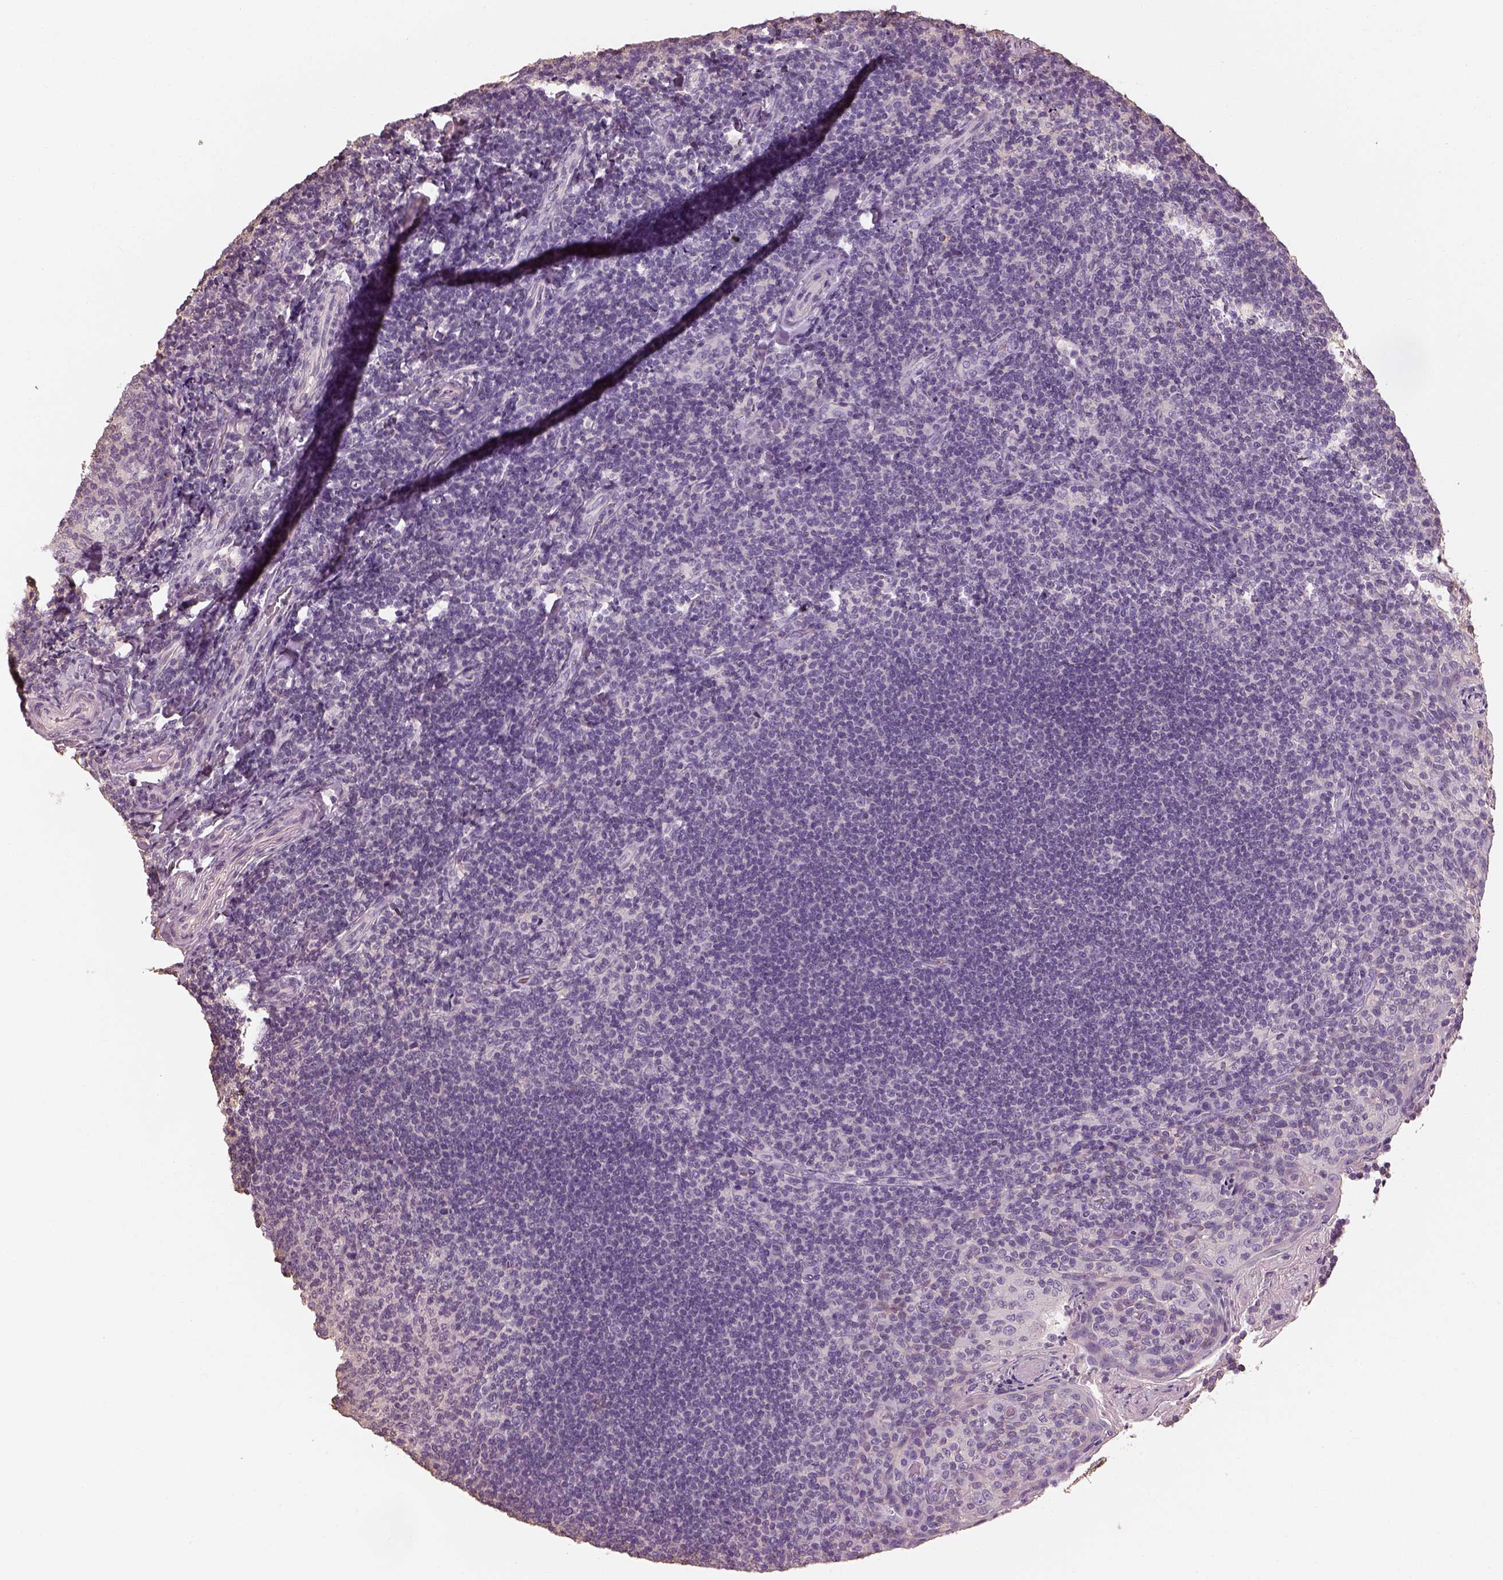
{"staining": {"intensity": "negative", "quantity": "none", "location": "none"}, "tissue": "tonsil", "cell_type": "Germinal center cells", "image_type": "normal", "snomed": [{"axis": "morphology", "description": "Normal tissue, NOS"}, {"axis": "topography", "description": "Tonsil"}], "caption": "DAB immunohistochemical staining of normal human tonsil shows no significant staining in germinal center cells. The staining is performed using DAB brown chromogen with nuclei counter-stained in using hematoxylin.", "gene": "OTUD6A", "patient": {"sex": "female", "age": 10}}